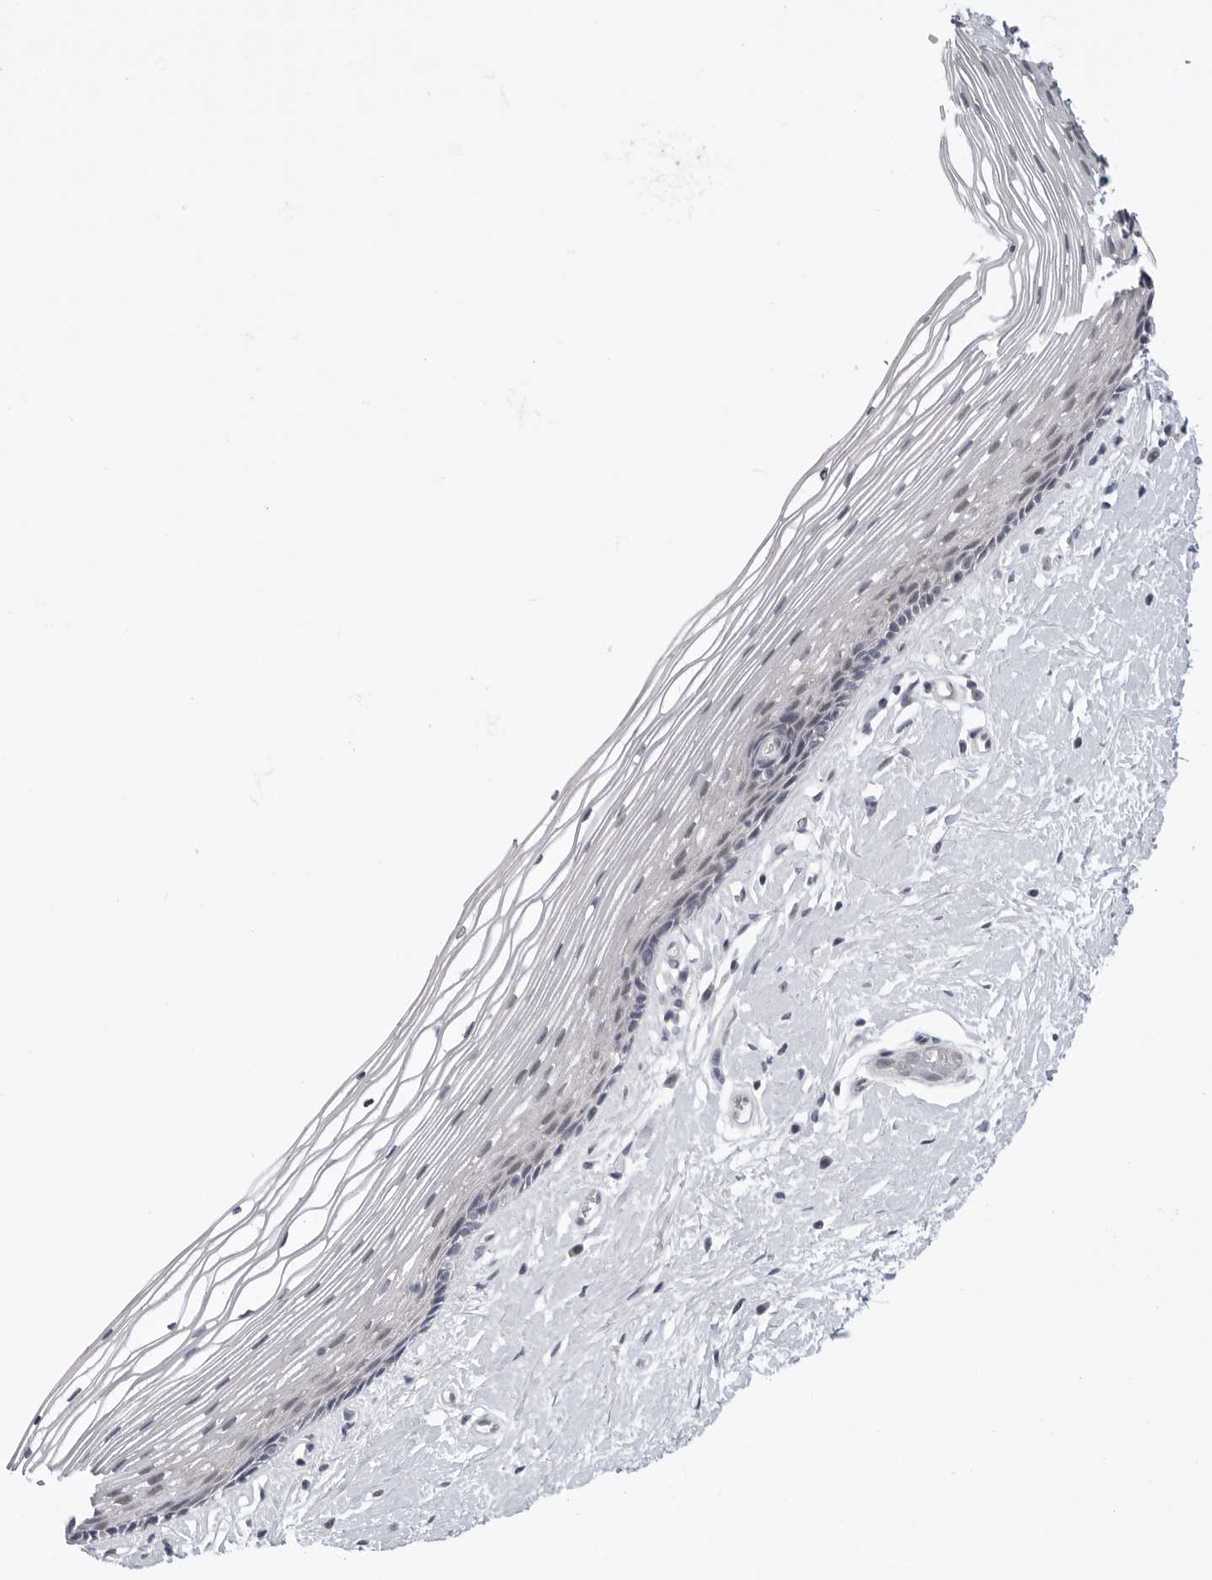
{"staining": {"intensity": "negative", "quantity": "none", "location": "none"}, "tissue": "vagina", "cell_type": "Squamous epithelial cells", "image_type": "normal", "snomed": [{"axis": "morphology", "description": "Normal tissue, NOS"}, {"axis": "topography", "description": "Vagina"}], "caption": "The immunohistochemistry photomicrograph has no significant expression in squamous epithelial cells of vagina.", "gene": "FBXO43", "patient": {"sex": "female", "age": 46}}